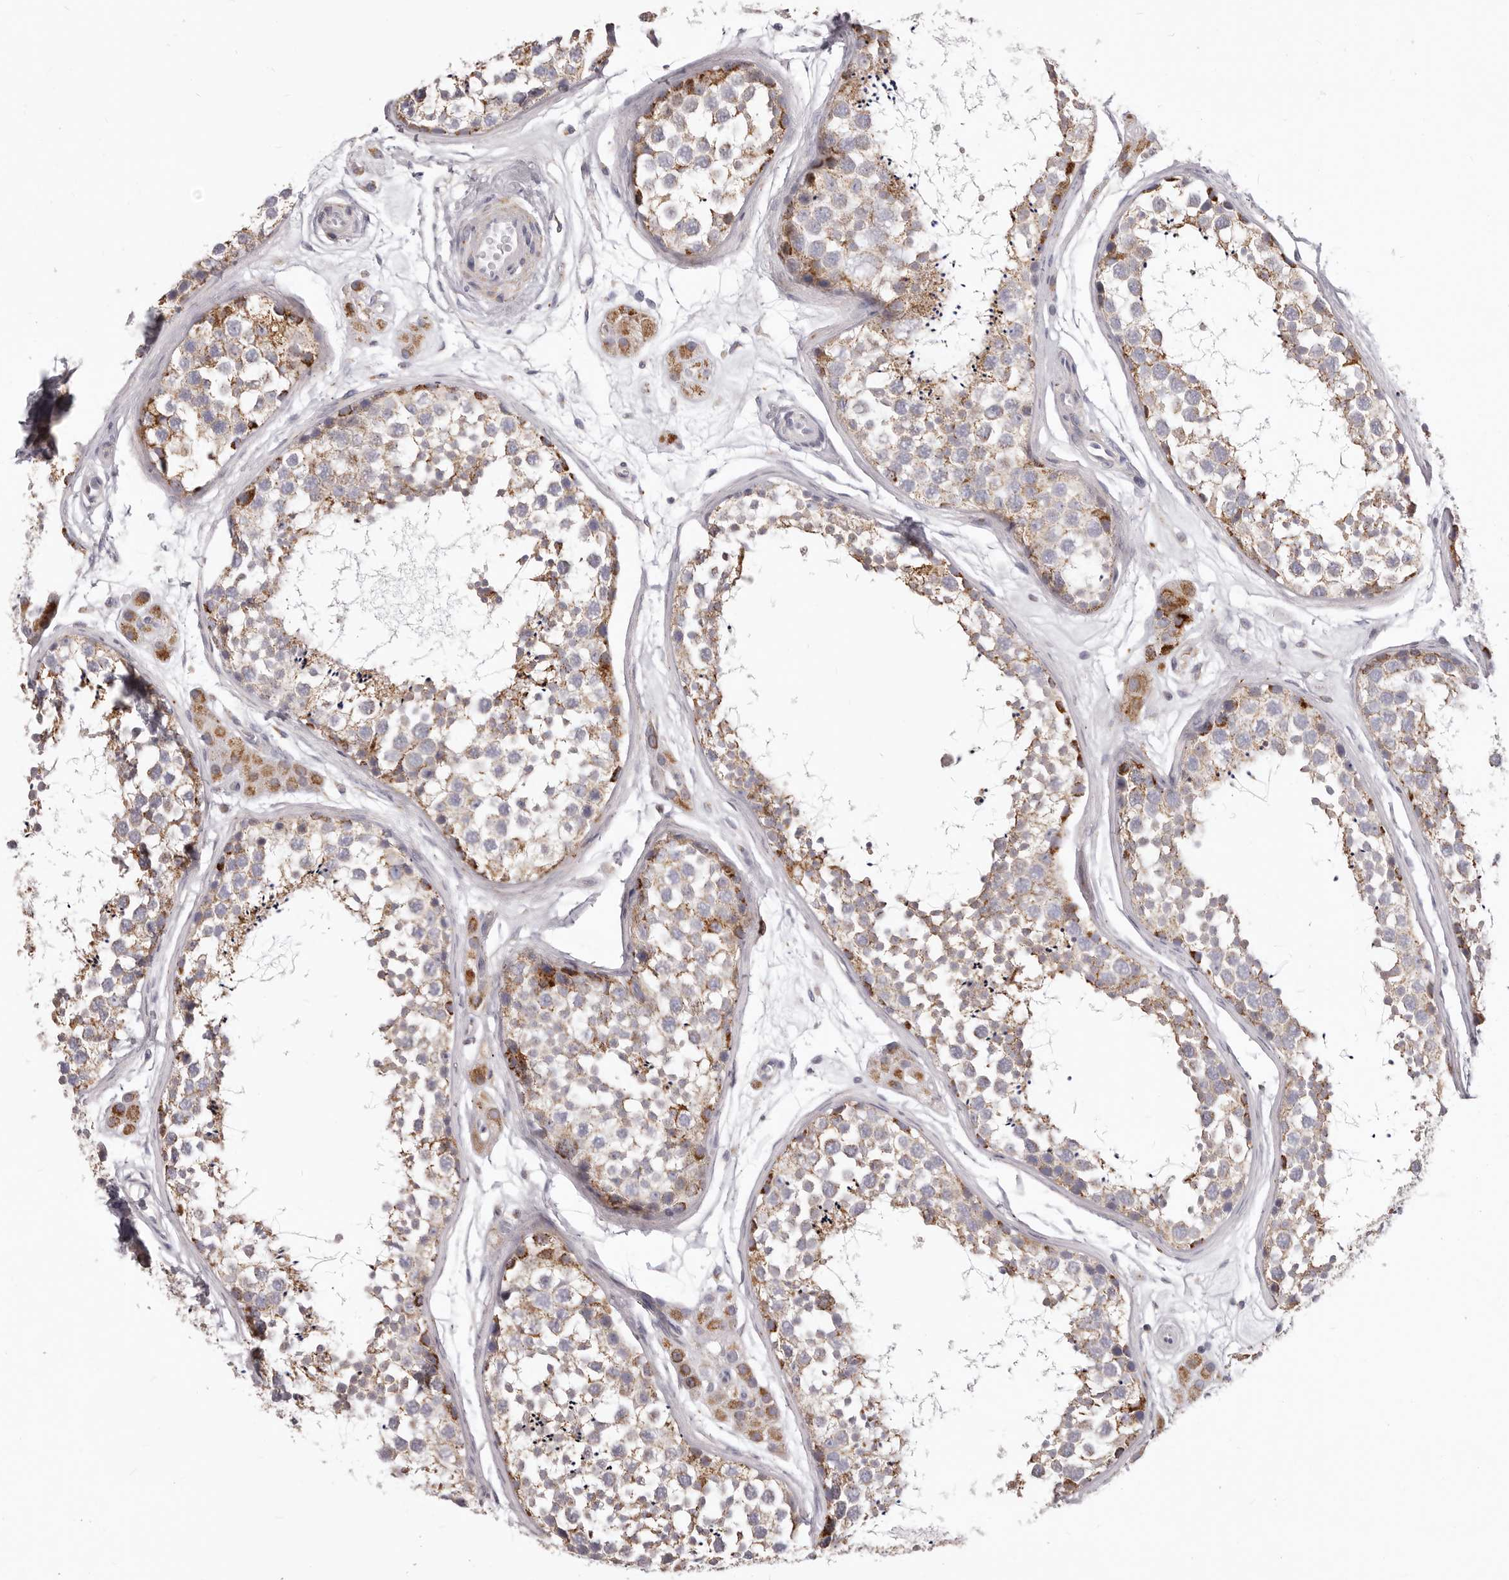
{"staining": {"intensity": "moderate", "quantity": "25%-75%", "location": "cytoplasmic/membranous"}, "tissue": "testis", "cell_type": "Cells in seminiferous ducts", "image_type": "normal", "snomed": [{"axis": "morphology", "description": "Normal tissue, NOS"}, {"axis": "topography", "description": "Testis"}], "caption": "Immunohistochemical staining of normal testis exhibits medium levels of moderate cytoplasmic/membranous staining in approximately 25%-75% of cells in seminiferous ducts. Nuclei are stained in blue.", "gene": "PRMT2", "patient": {"sex": "male", "age": 56}}